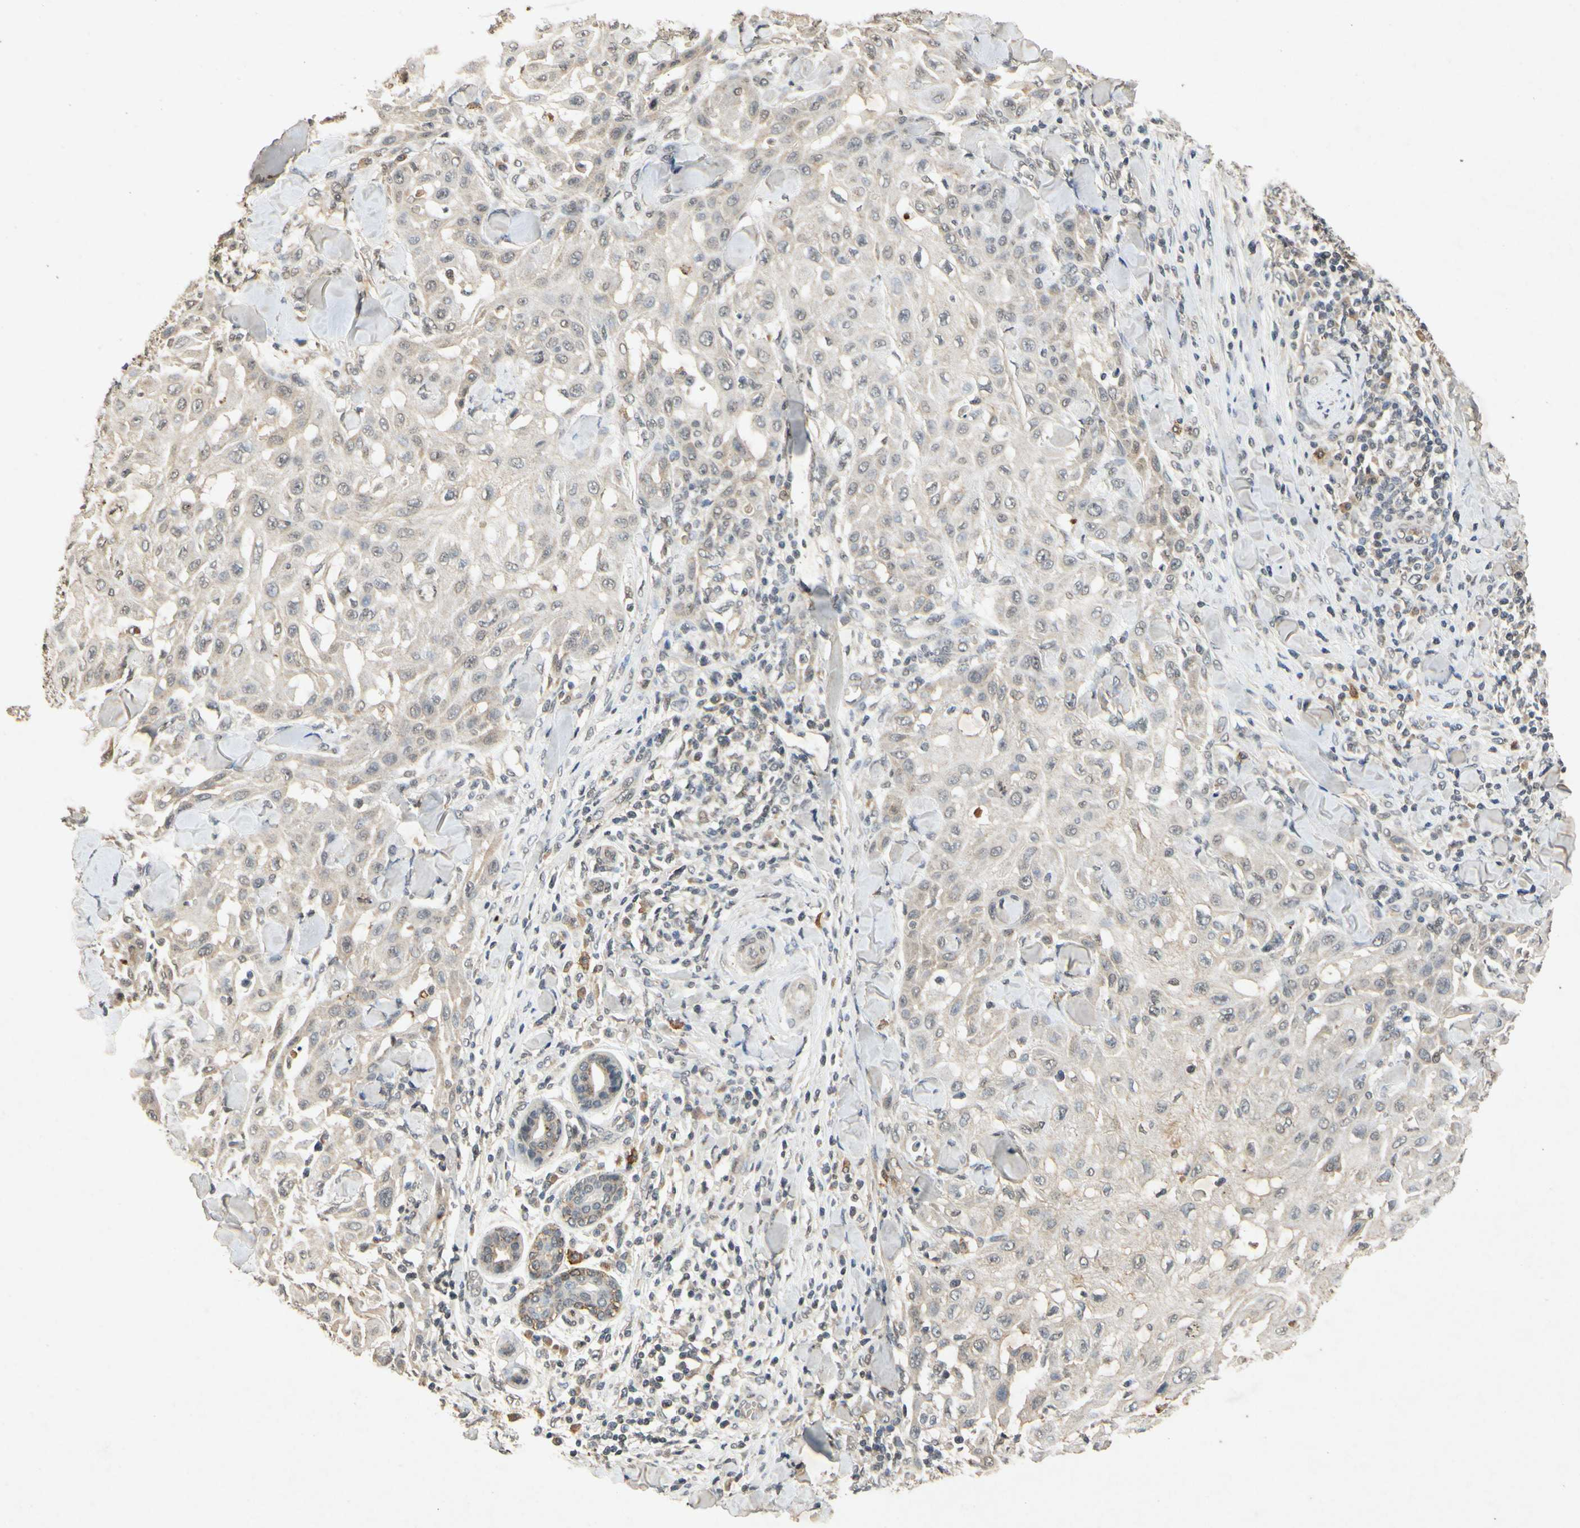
{"staining": {"intensity": "weak", "quantity": "25%-75%", "location": "cytoplasmic/membranous"}, "tissue": "skin cancer", "cell_type": "Tumor cells", "image_type": "cancer", "snomed": [{"axis": "morphology", "description": "Squamous cell carcinoma, NOS"}, {"axis": "topography", "description": "Skin"}], "caption": "IHC staining of squamous cell carcinoma (skin), which exhibits low levels of weak cytoplasmic/membranous staining in approximately 25%-75% of tumor cells indicating weak cytoplasmic/membranous protein positivity. The staining was performed using DAB (3,3'-diaminobenzidine) (brown) for protein detection and nuclei were counterstained in hematoxylin (blue).", "gene": "CP", "patient": {"sex": "male", "age": 24}}